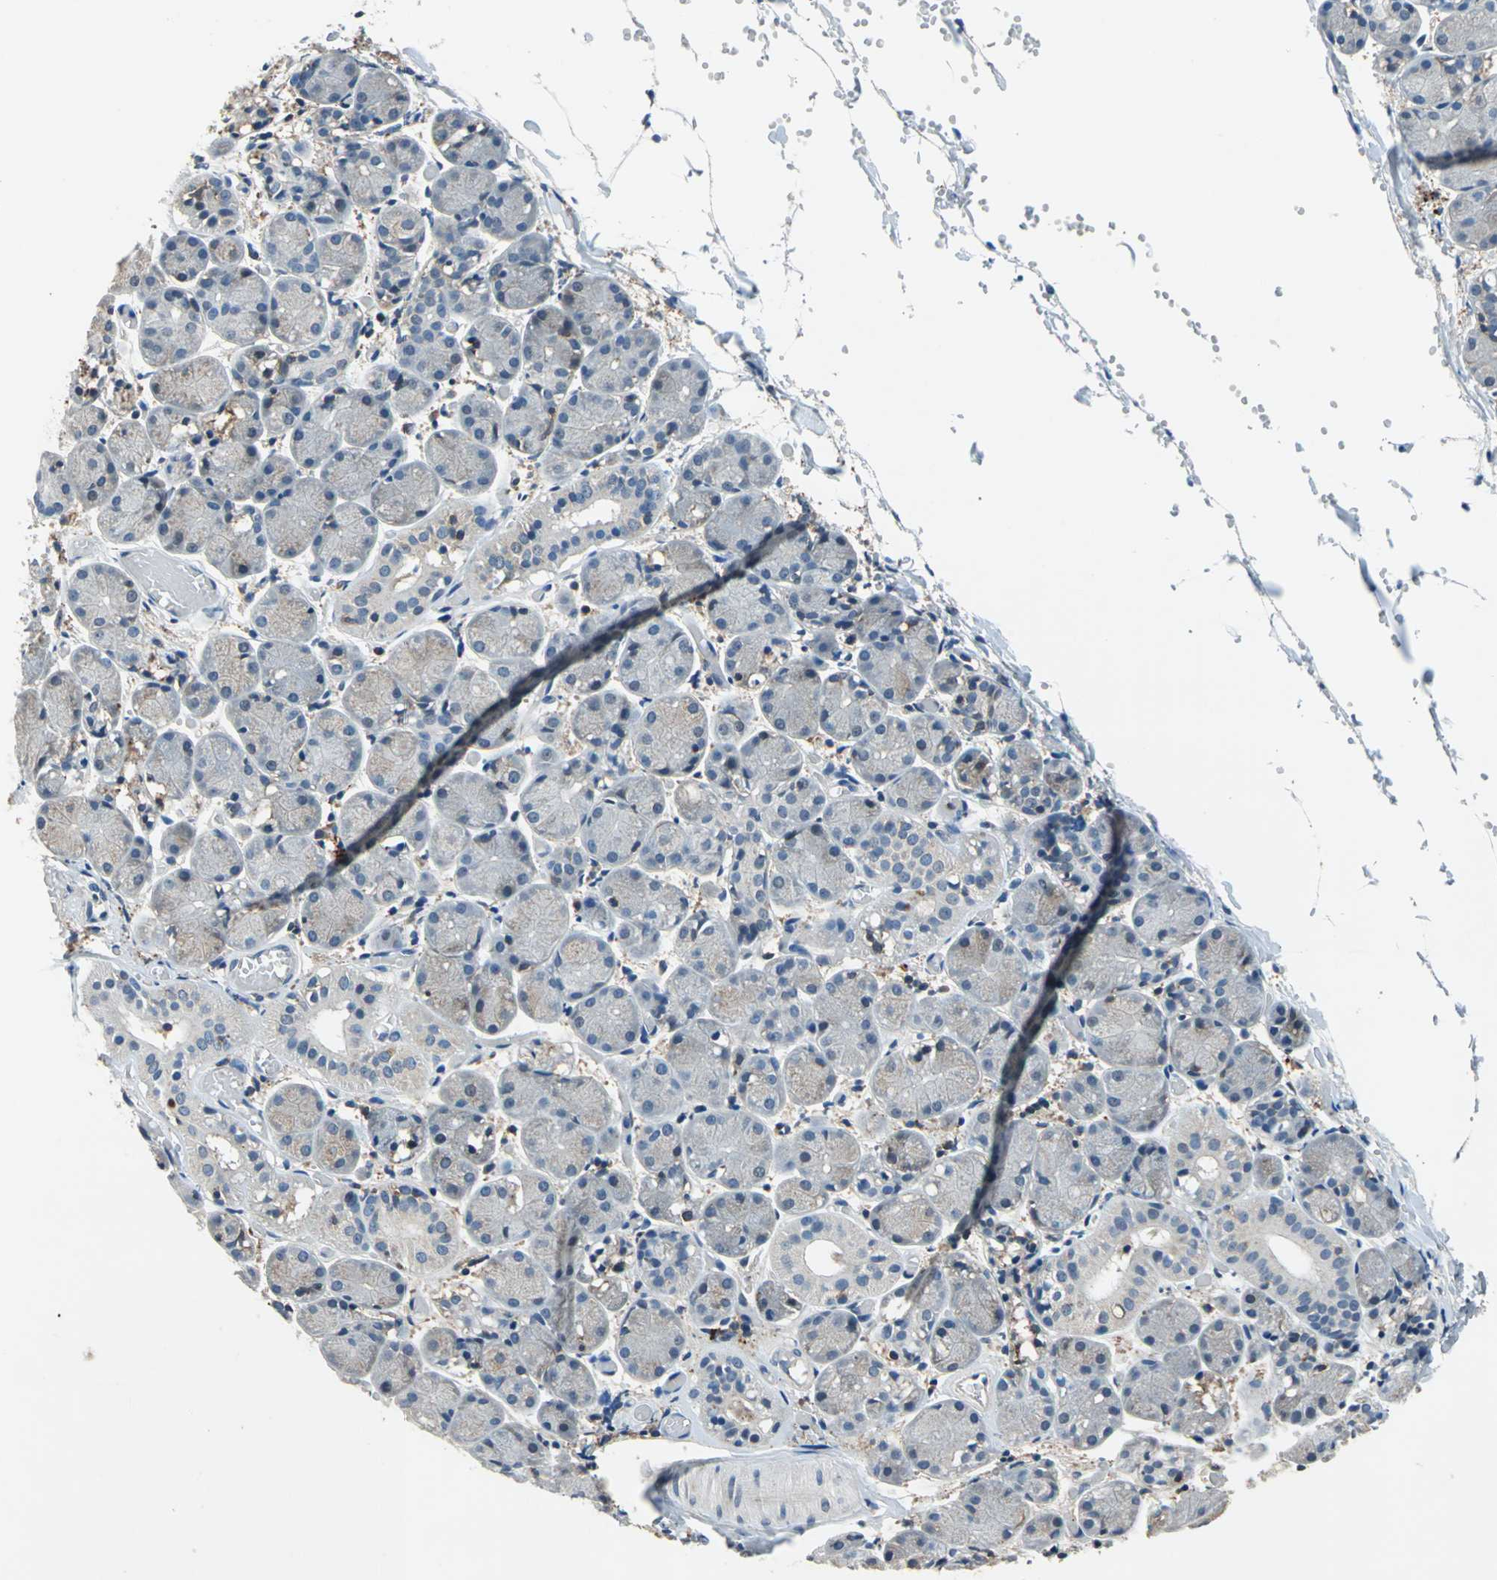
{"staining": {"intensity": "weak", "quantity": "<25%", "location": "cytoplasmic/membranous"}, "tissue": "salivary gland", "cell_type": "Glandular cells", "image_type": "normal", "snomed": [{"axis": "morphology", "description": "Normal tissue, NOS"}, {"axis": "topography", "description": "Salivary gland"}], "caption": "IHC image of benign salivary gland stained for a protein (brown), which demonstrates no expression in glandular cells.", "gene": "SLC19A2", "patient": {"sex": "female", "age": 24}}